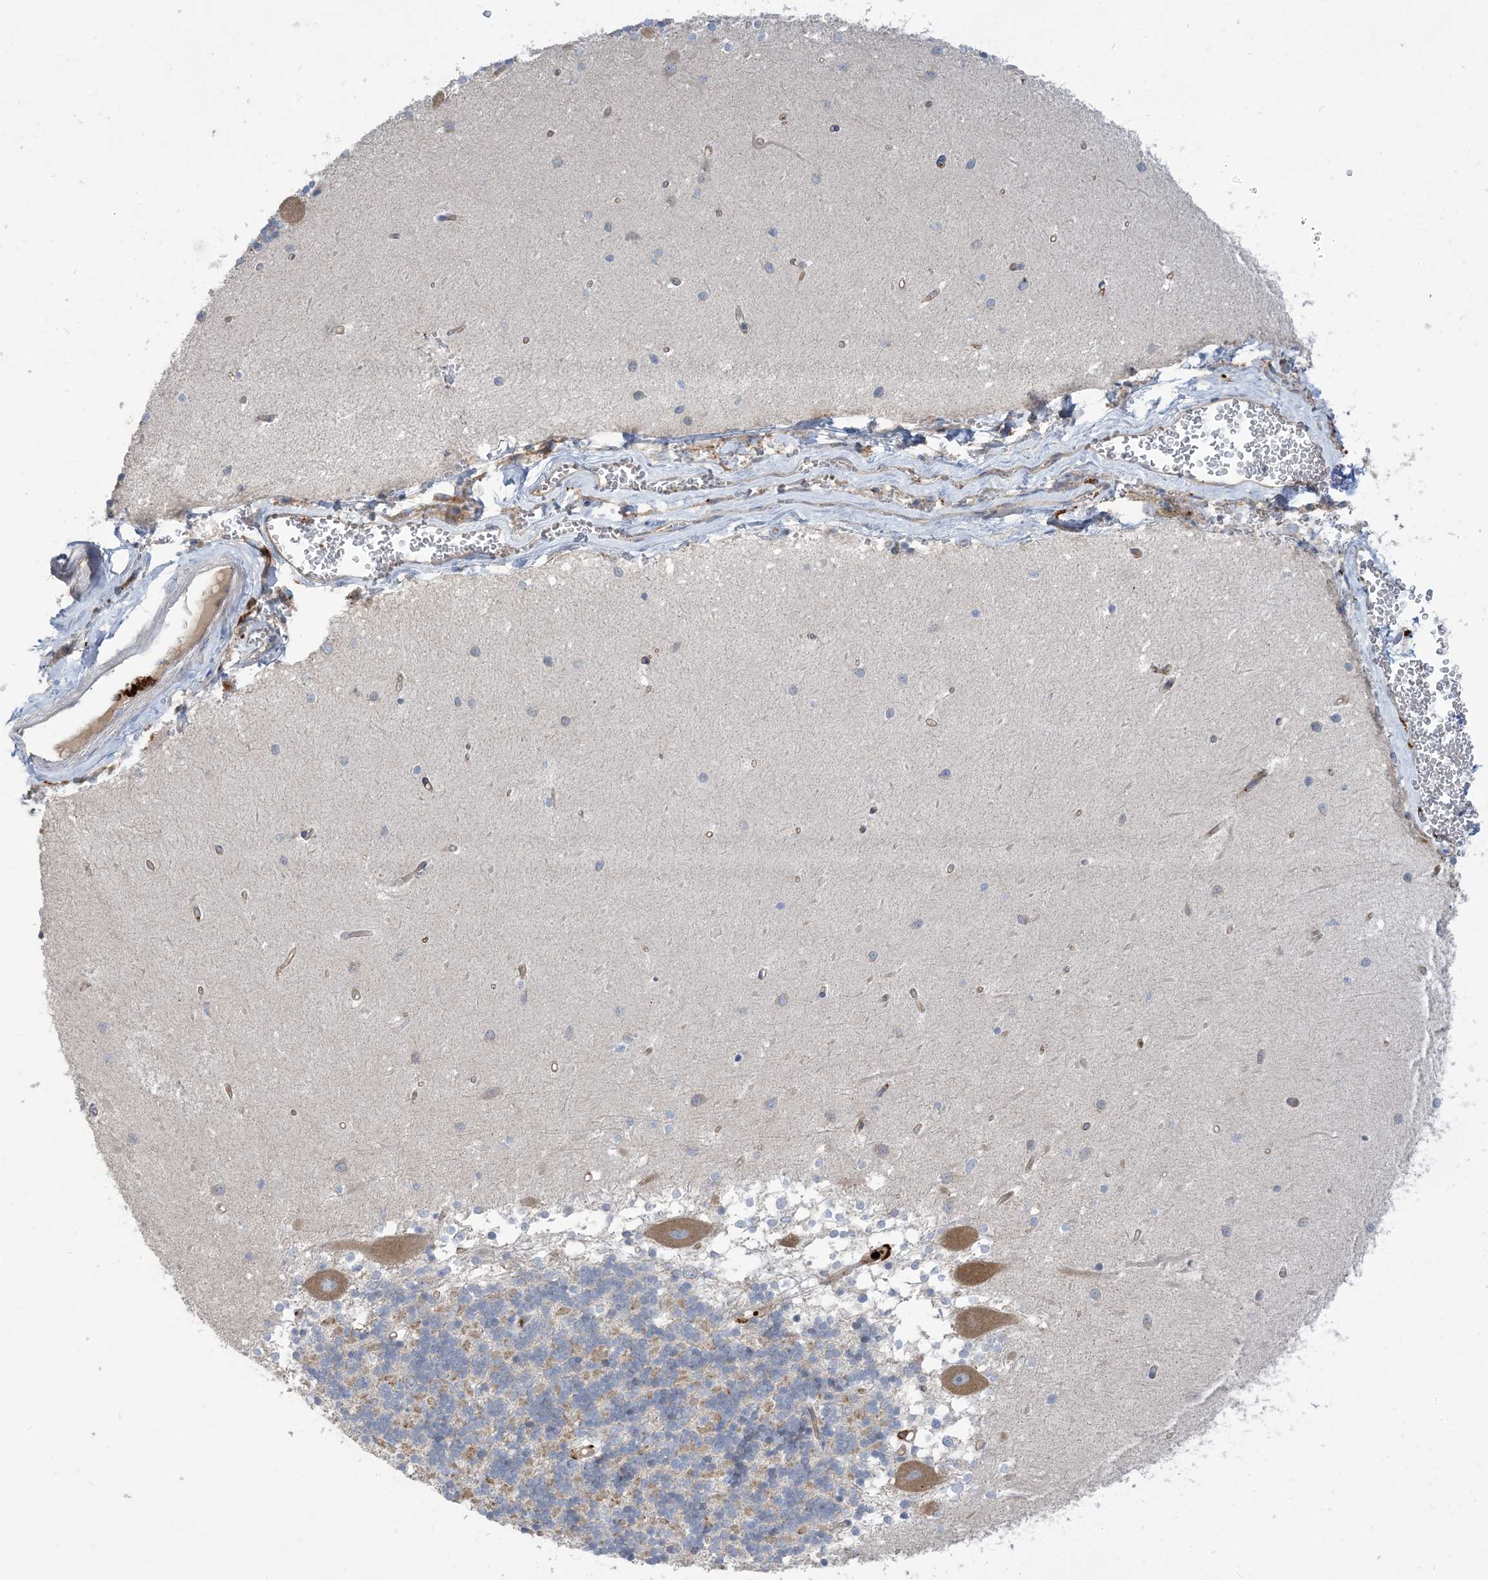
{"staining": {"intensity": "negative", "quantity": "none", "location": "none"}, "tissue": "cerebellum", "cell_type": "Cells in granular layer", "image_type": "normal", "snomed": [{"axis": "morphology", "description": "Normal tissue, NOS"}, {"axis": "topography", "description": "Cerebellum"}], "caption": "There is no significant staining in cells in granular layer of cerebellum.", "gene": "PEAR1", "patient": {"sex": "male", "age": 37}}